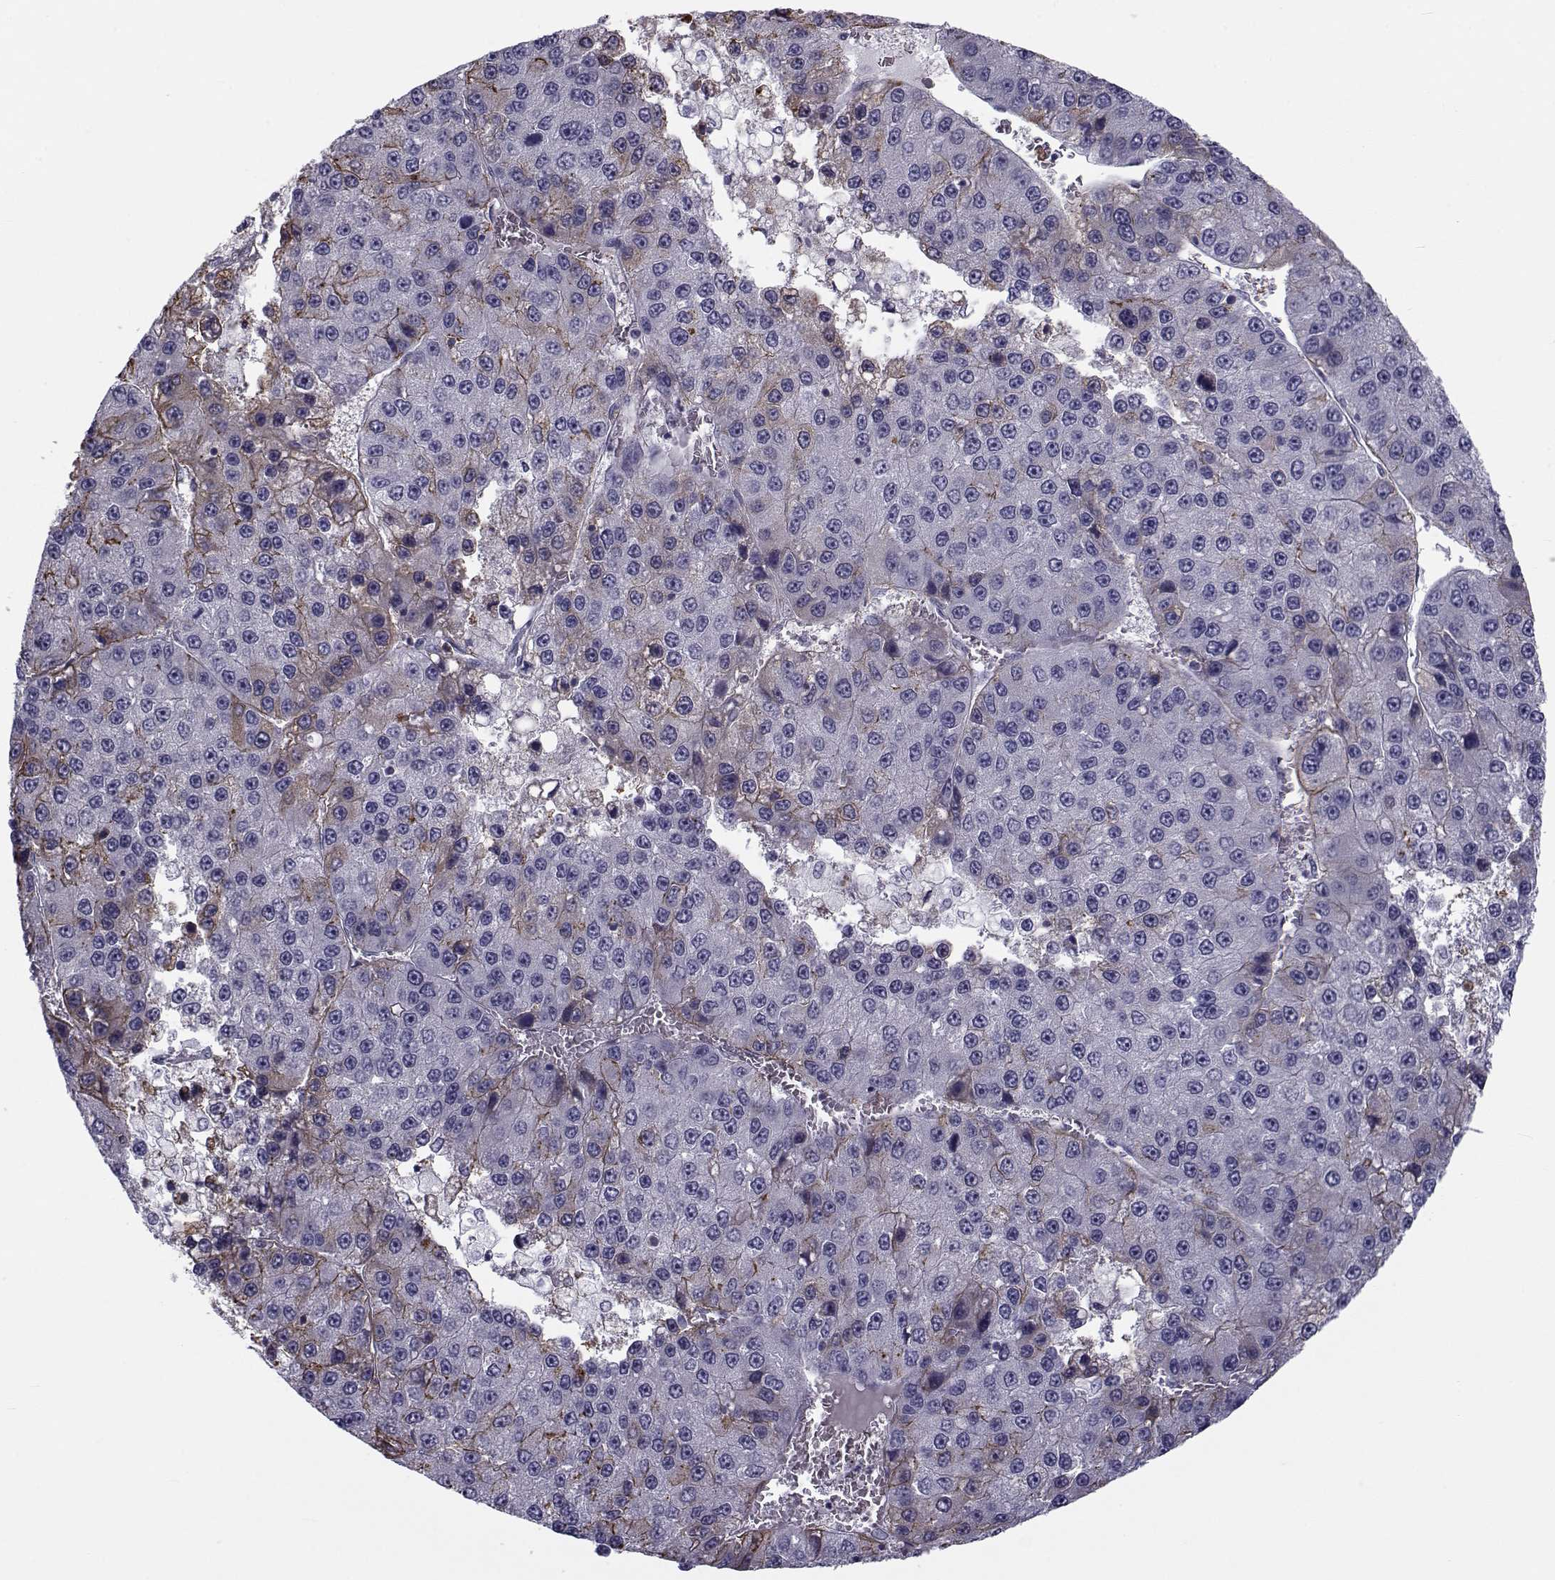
{"staining": {"intensity": "moderate", "quantity": "<25%", "location": "cytoplasmic/membranous"}, "tissue": "liver cancer", "cell_type": "Tumor cells", "image_type": "cancer", "snomed": [{"axis": "morphology", "description": "Carcinoma, Hepatocellular, NOS"}, {"axis": "topography", "description": "Liver"}], "caption": "A photomicrograph showing moderate cytoplasmic/membranous positivity in approximately <25% of tumor cells in hepatocellular carcinoma (liver), as visualized by brown immunohistochemical staining.", "gene": "LRRC27", "patient": {"sex": "female", "age": 73}}